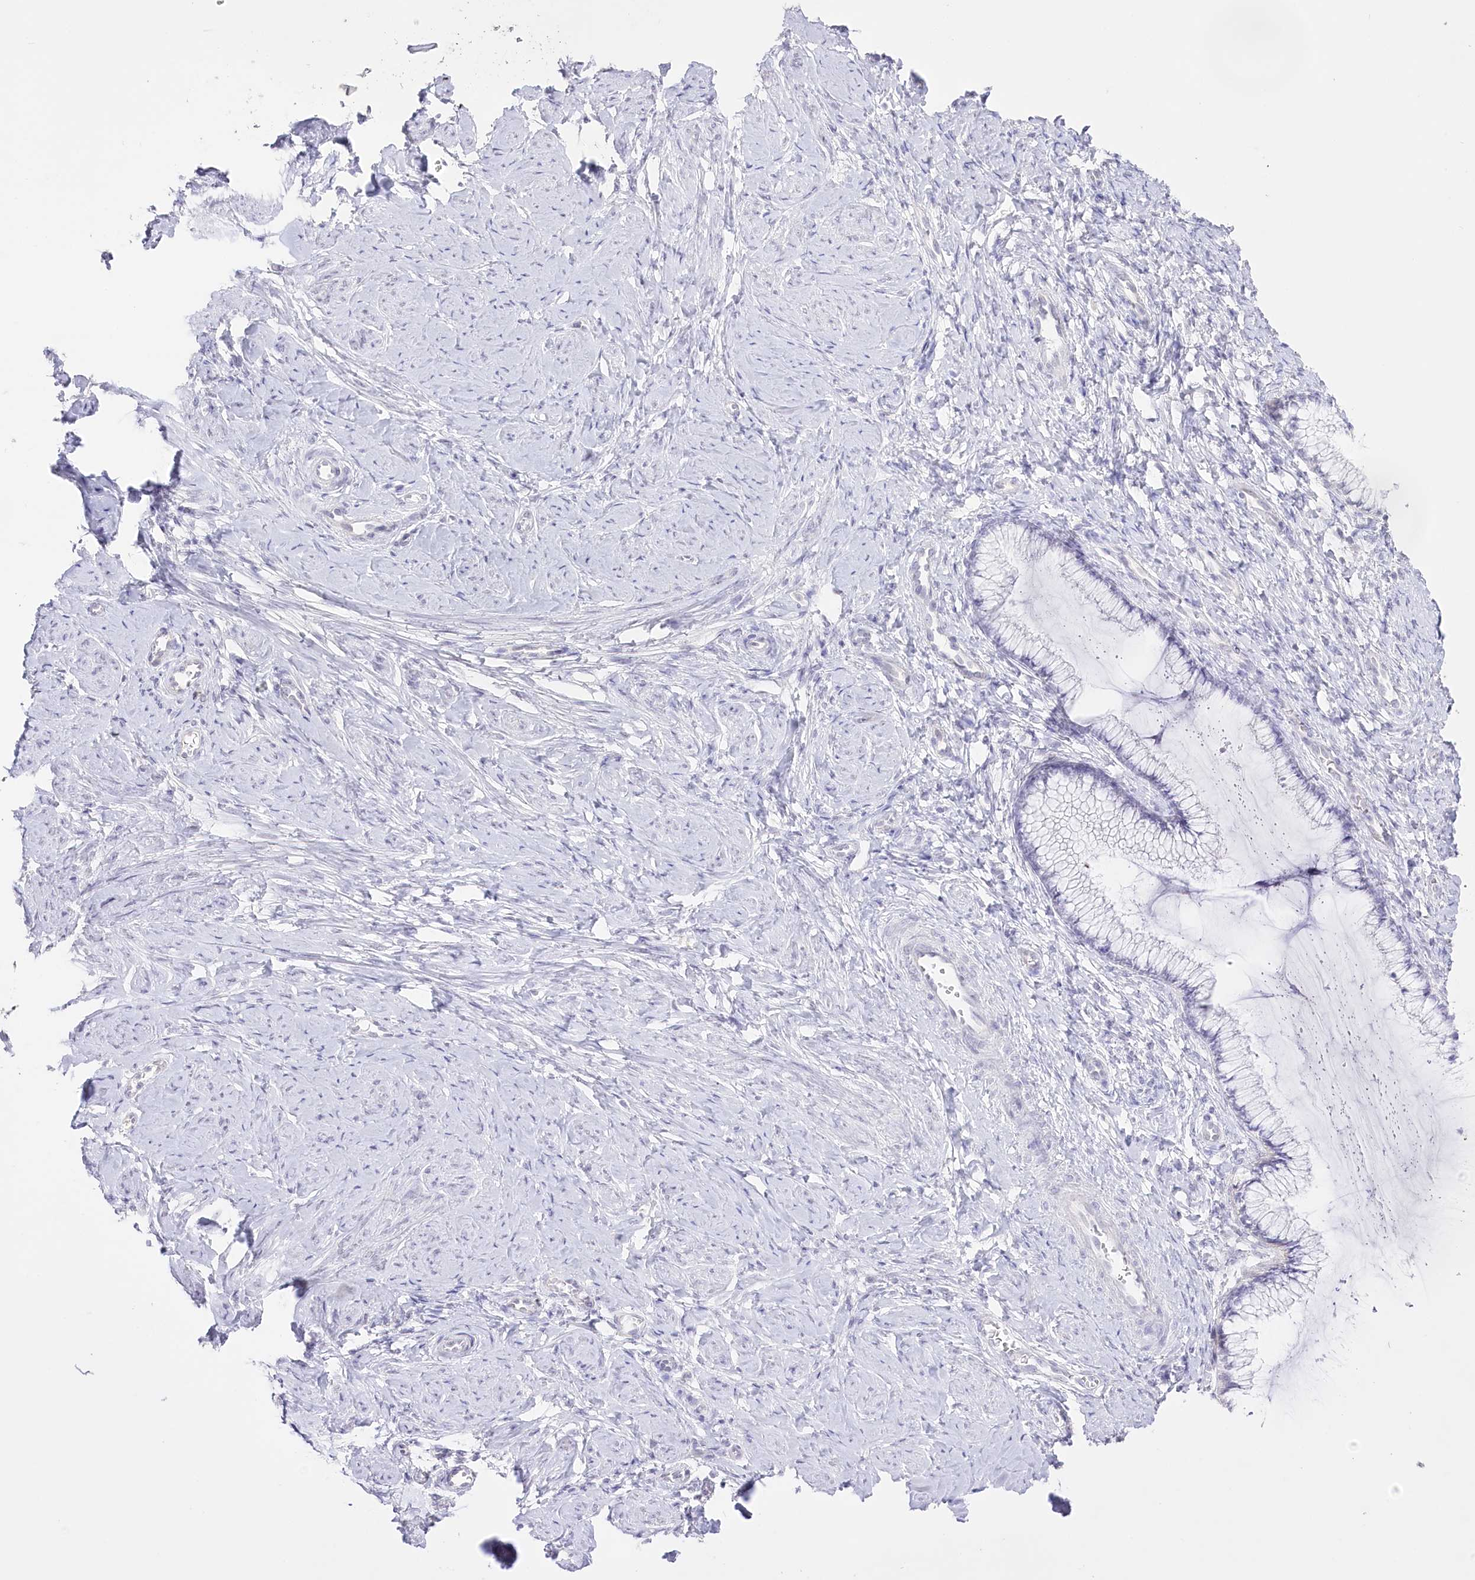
{"staining": {"intensity": "negative", "quantity": "none", "location": "none"}, "tissue": "cervix", "cell_type": "Glandular cells", "image_type": "normal", "snomed": [{"axis": "morphology", "description": "Normal tissue, NOS"}, {"axis": "morphology", "description": "Adenocarcinoma, NOS"}, {"axis": "topography", "description": "Cervix"}], "caption": "Immunohistochemistry photomicrograph of normal cervix stained for a protein (brown), which shows no expression in glandular cells. (Brightfield microscopy of DAB (3,3'-diaminobenzidine) immunohistochemistry at high magnification).", "gene": "SLC39A10", "patient": {"sex": "female", "age": 29}}